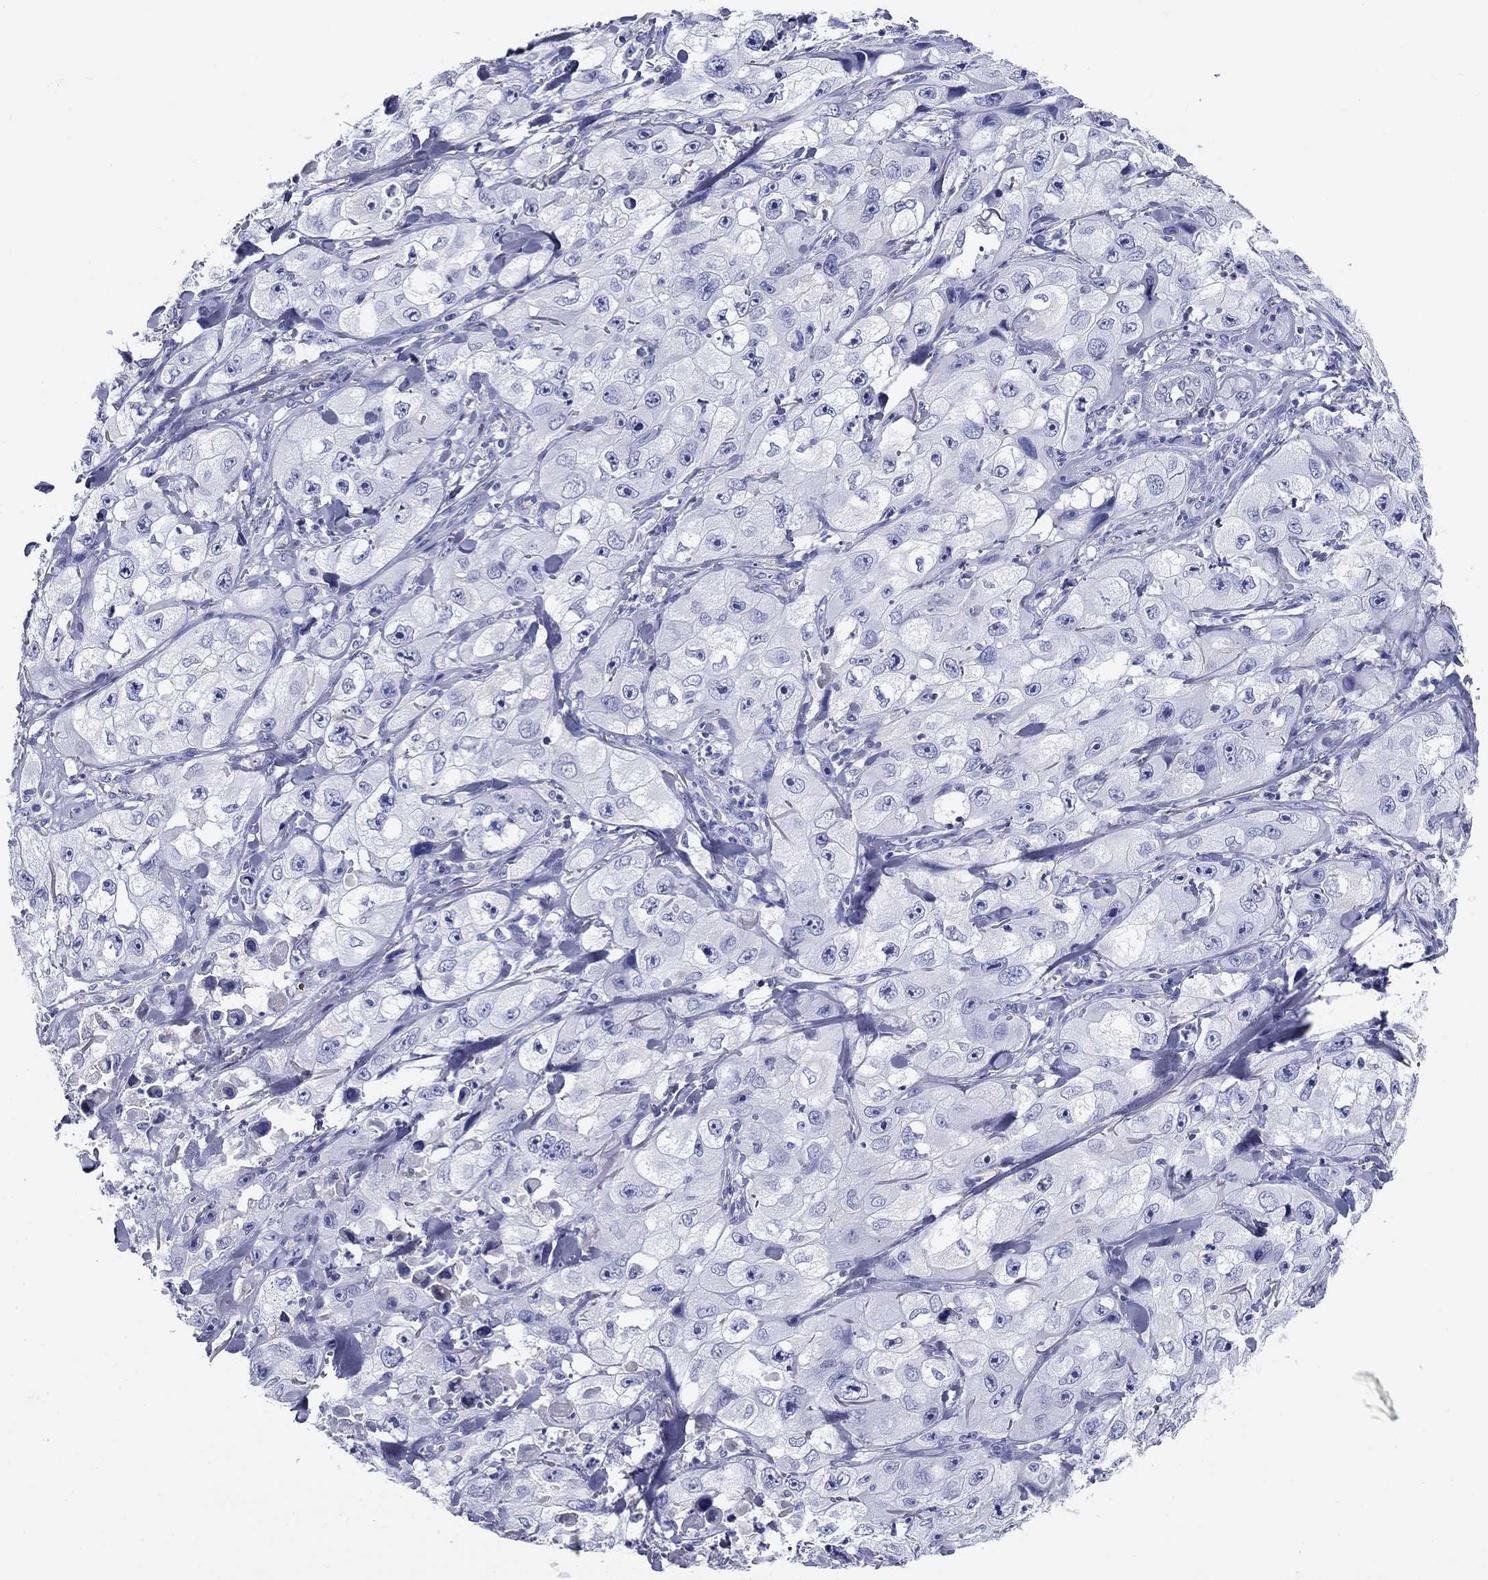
{"staining": {"intensity": "negative", "quantity": "none", "location": "none"}, "tissue": "skin cancer", "cell_type": "Tumor cells", "image_type": "cancer", "snomed": [{"axis": "morphology", "description": "Squamous cell carcinoma, NOS"}, {"axis": "topography", "description": "Skin"}, {"axis": "topography", "description": "Subcutis"}], "caption": "Tumor cells are negative for brown protein staining in skin cancer (squamous cell carcinoma).", "gene": "UPB1", "patient": {"sex": "male", "age": 73}}